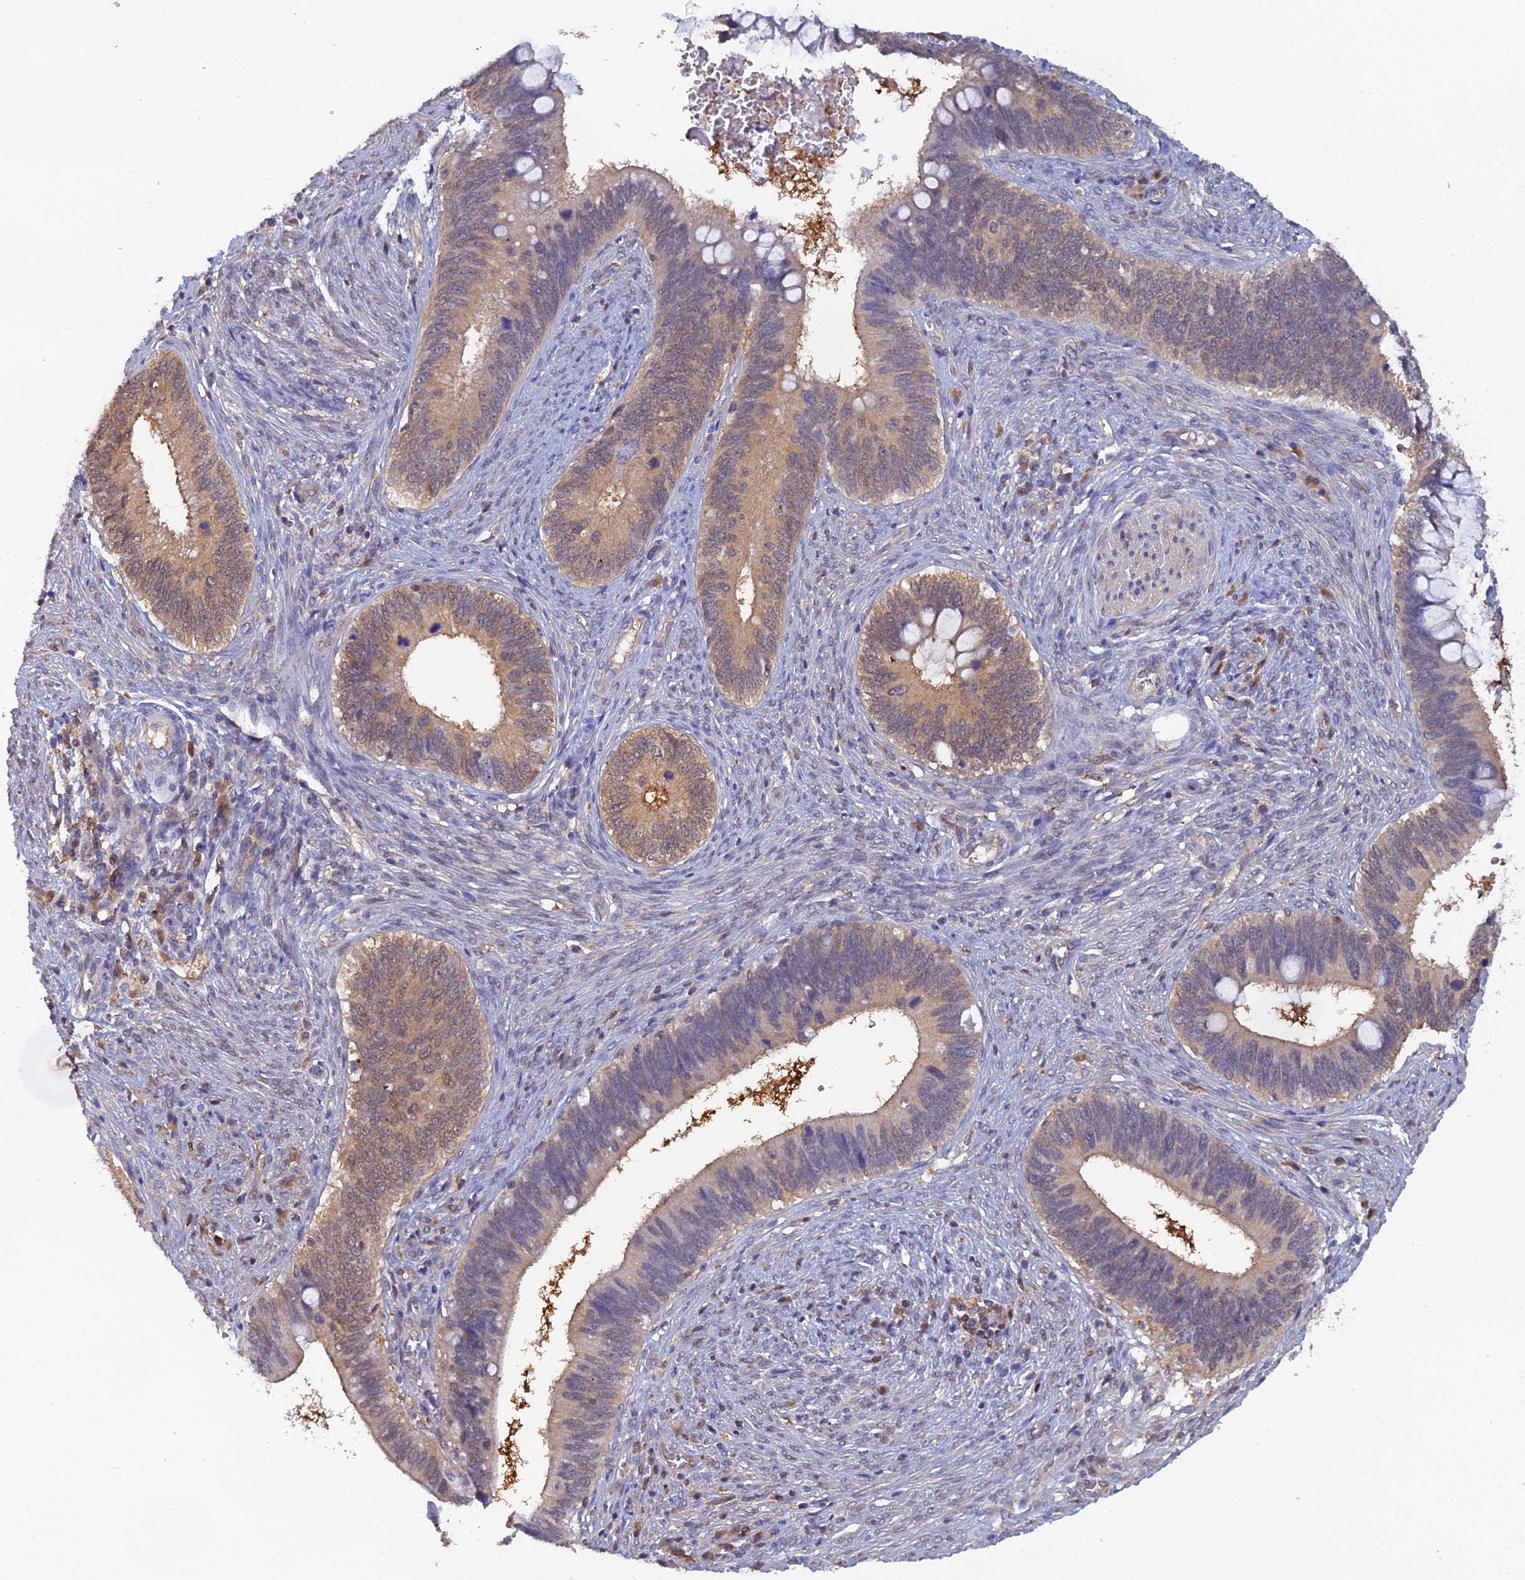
{"staining": {"intensity": "moderate", "quantity": "<25%", "location": "cytoplasmic/membranous,nuclear"}, "tissue": "cervical cancer", "cell_type": "Tumor cells", "image_type": "cancer", "snomed": [{"axis": "morphology", "description": "Adenocarcinoma, NOS"}, {"axis": "topography", "description": "Cervix"}], "caption": "Protein expression analysis of human cervical cancer (adenocarcinoma) reveals moderate cytoplasmic/membranous and nuclear staining in about <25% of tumor cells.", "gene": "HINT1", "patient": {"sex": "female", "age": 42}}